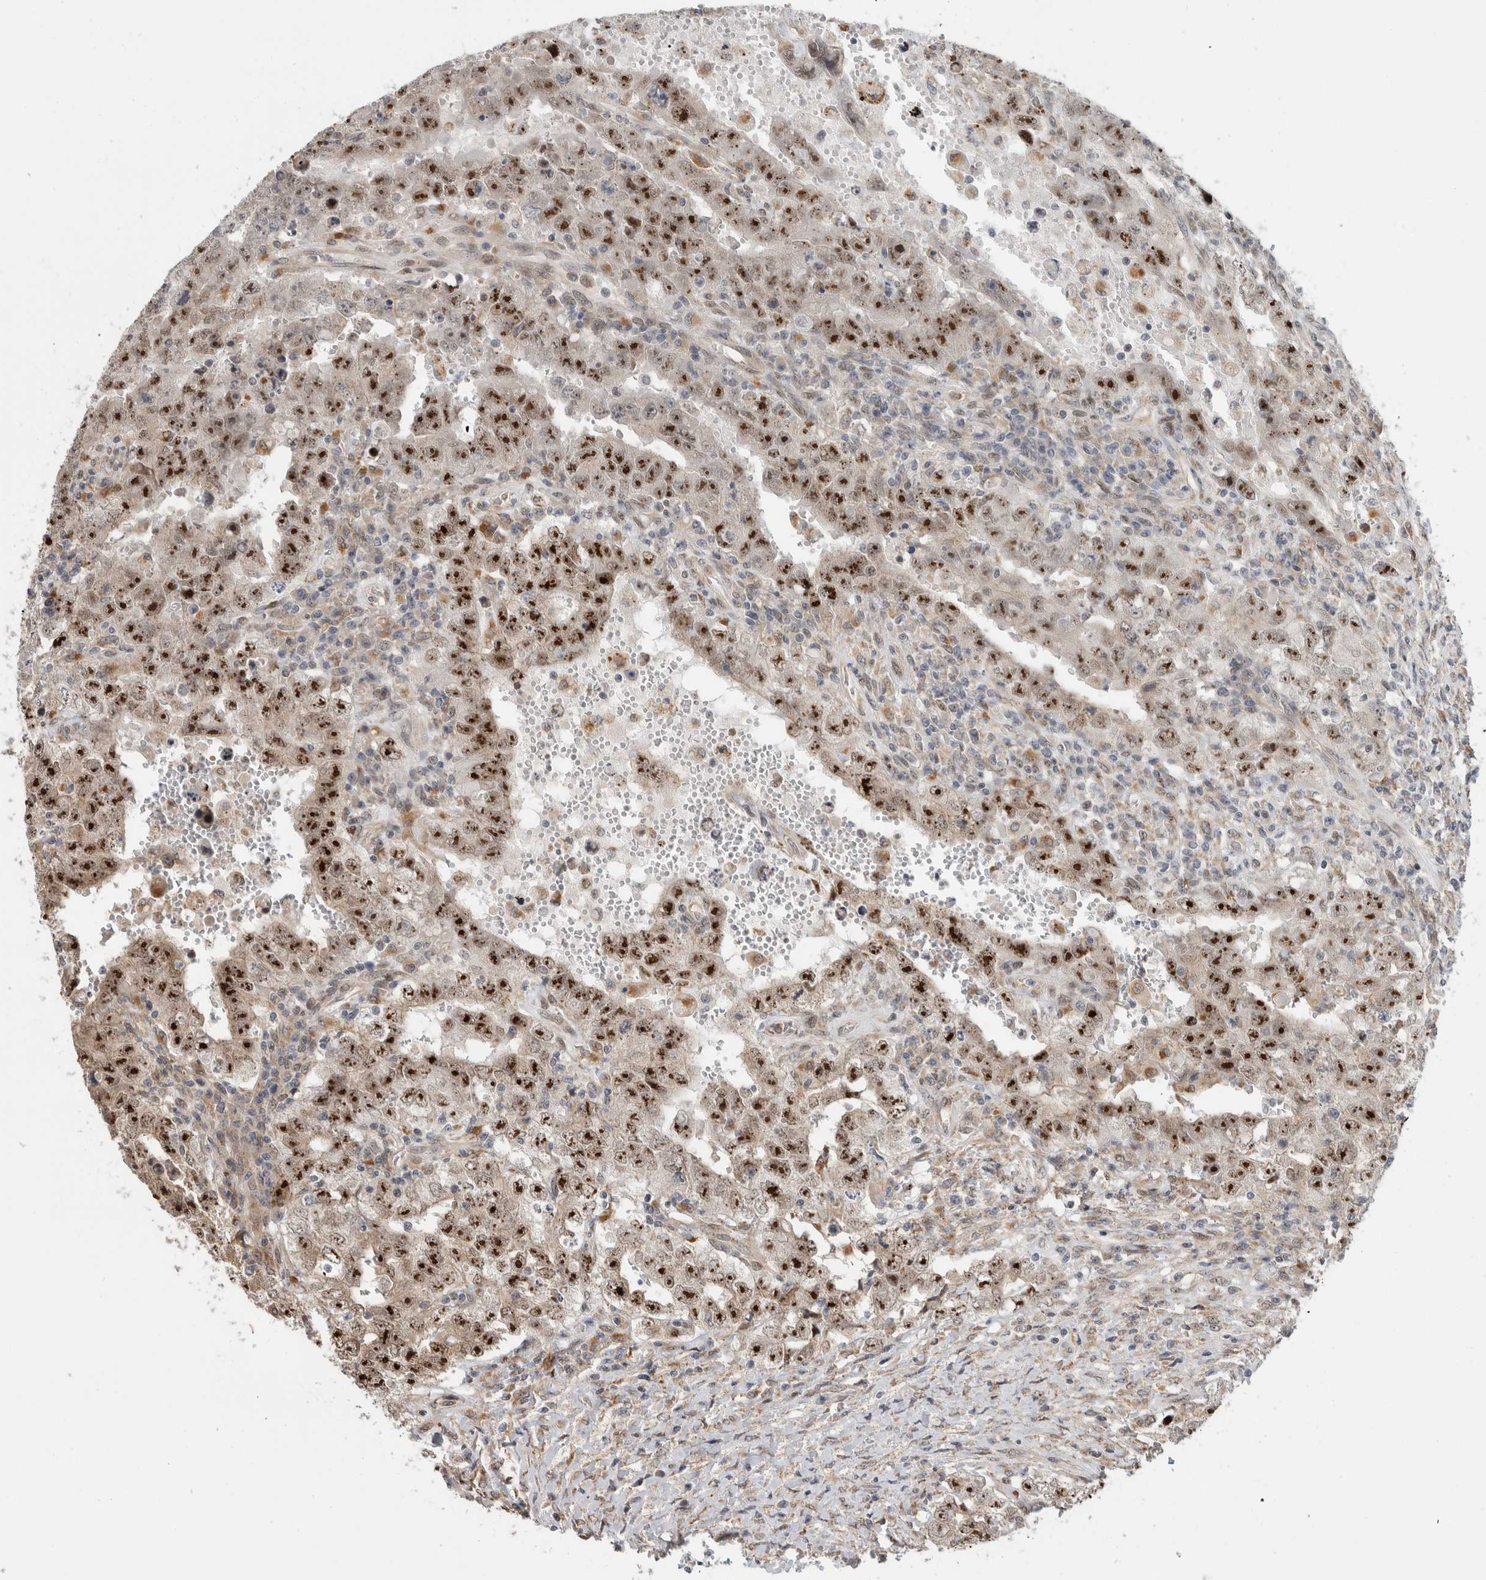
{"staining": {"intensity": "strong", "quantity": ">75%", "location": "nuclear"}, "tissue": "testis cancer", "cell_type": "Tumor cells", "image_type": "cancer", "snomed": [{"axis": "morphology", "description": "Carcinoma, Embryonal, NOS"}, {"axis": "topography", "description": "Testis"}], "caption": "Protein staining of testis cancer (embryonal carcinoma) tissue reveals strong nuclear positivity in about >75% of tumor cells.", "gene": "NAB2", "patient": {"sex": "male", "age": 26}}